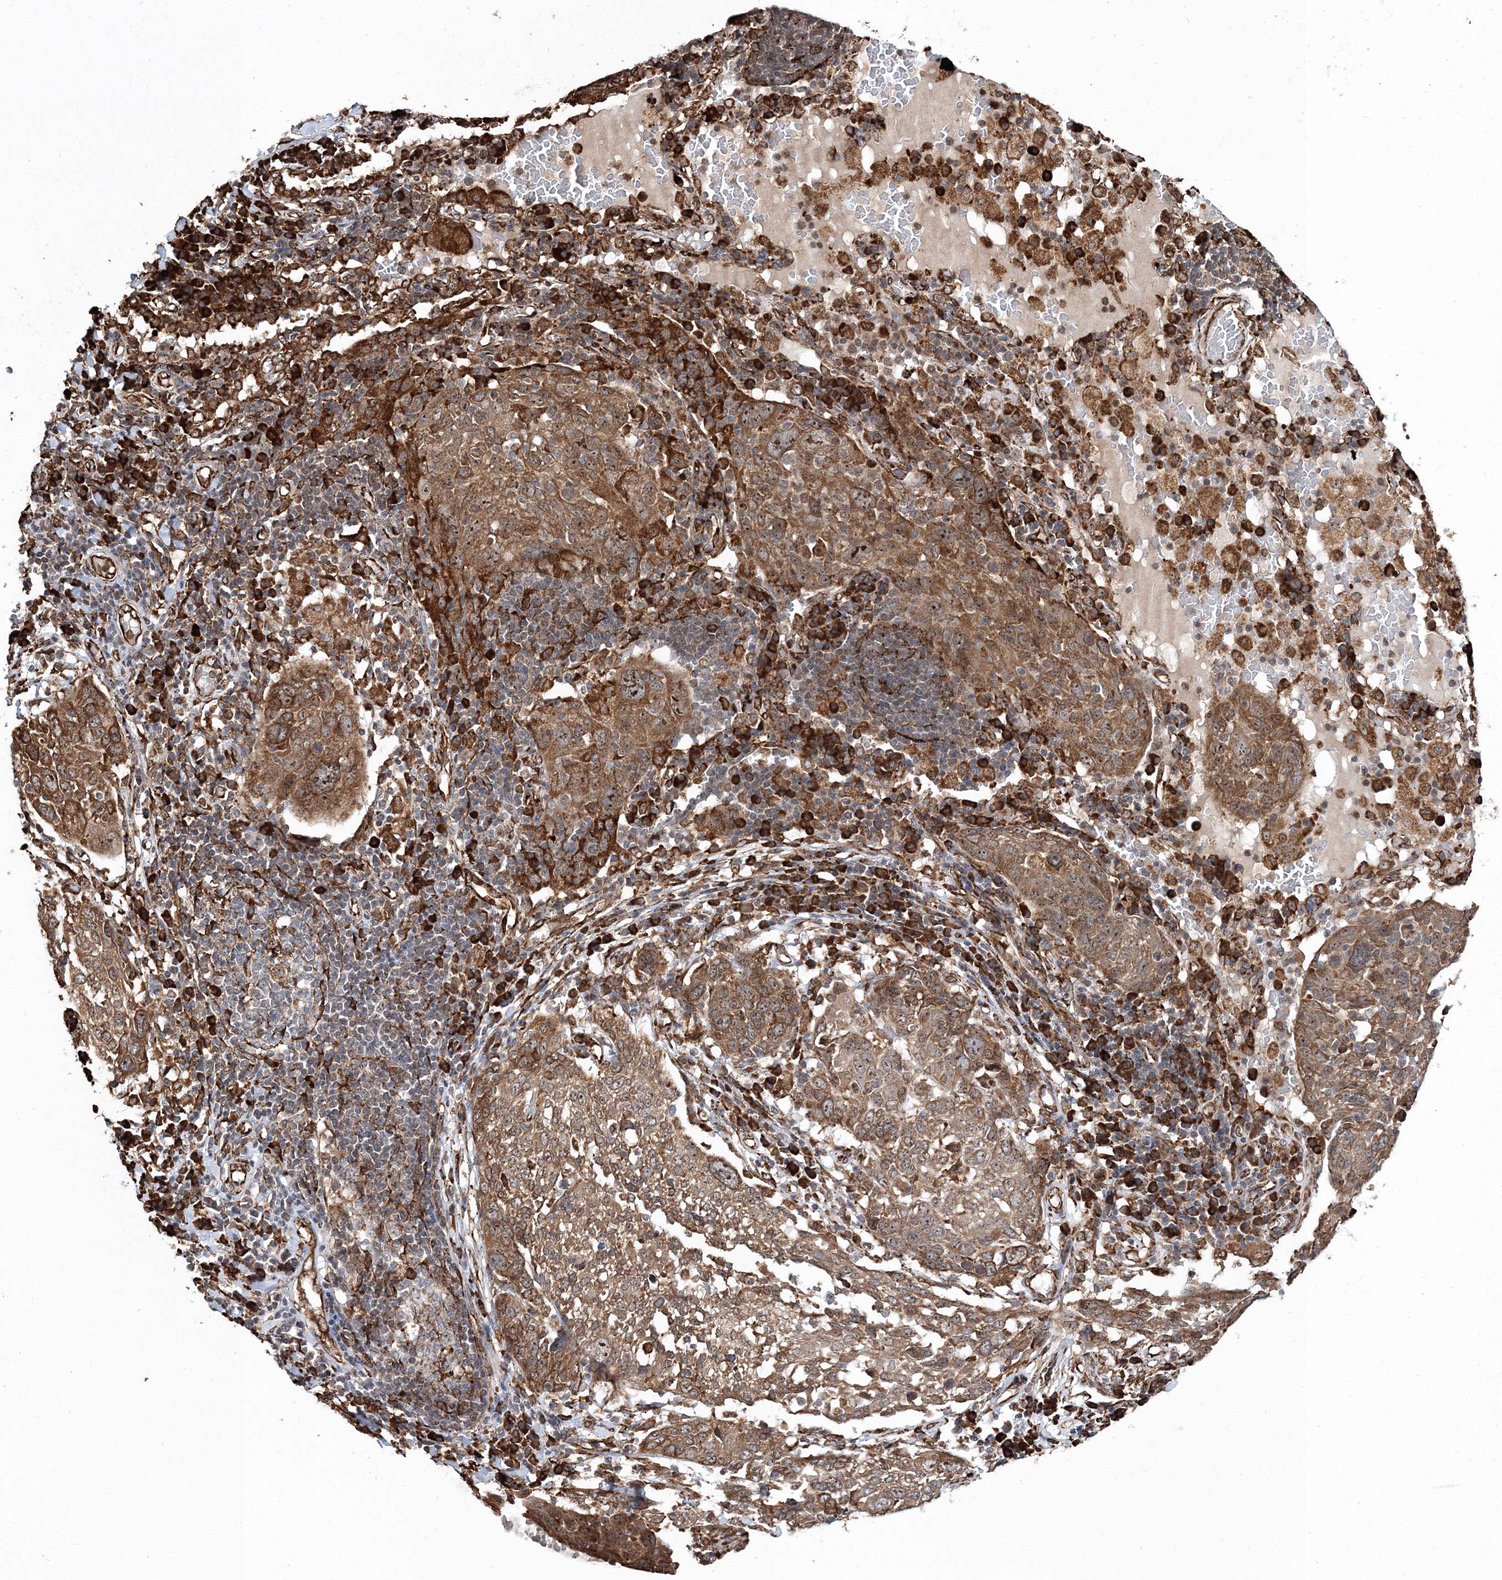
{"staining": {"intensity": "moderate", "quantity": ">75%", "location": "cytoplasmic/membranous"}, "tissue": "lung cancer", "cell_type": "Tumor cells", "image_type": "cancer", "snomed": [{"axis": "morphology", "description": "Squamous cell carcinoma, NOS"}, {"axis": "topography", "description": "Lung"}], "caption": "Immunohistochemistry (IHC) micrograph of neoplastic tissue: human lung squamous cell carcinoma stained using immunohistochemistry (IHC) reveals medium levels of moderate protein expression localized specifically in the cytoplasmic/membranous of tumor cells, appearing as a cytoplasmic/membranous brown color.", "gene": "SCRN3", "patient": {"sex": "male", "age": 65}}